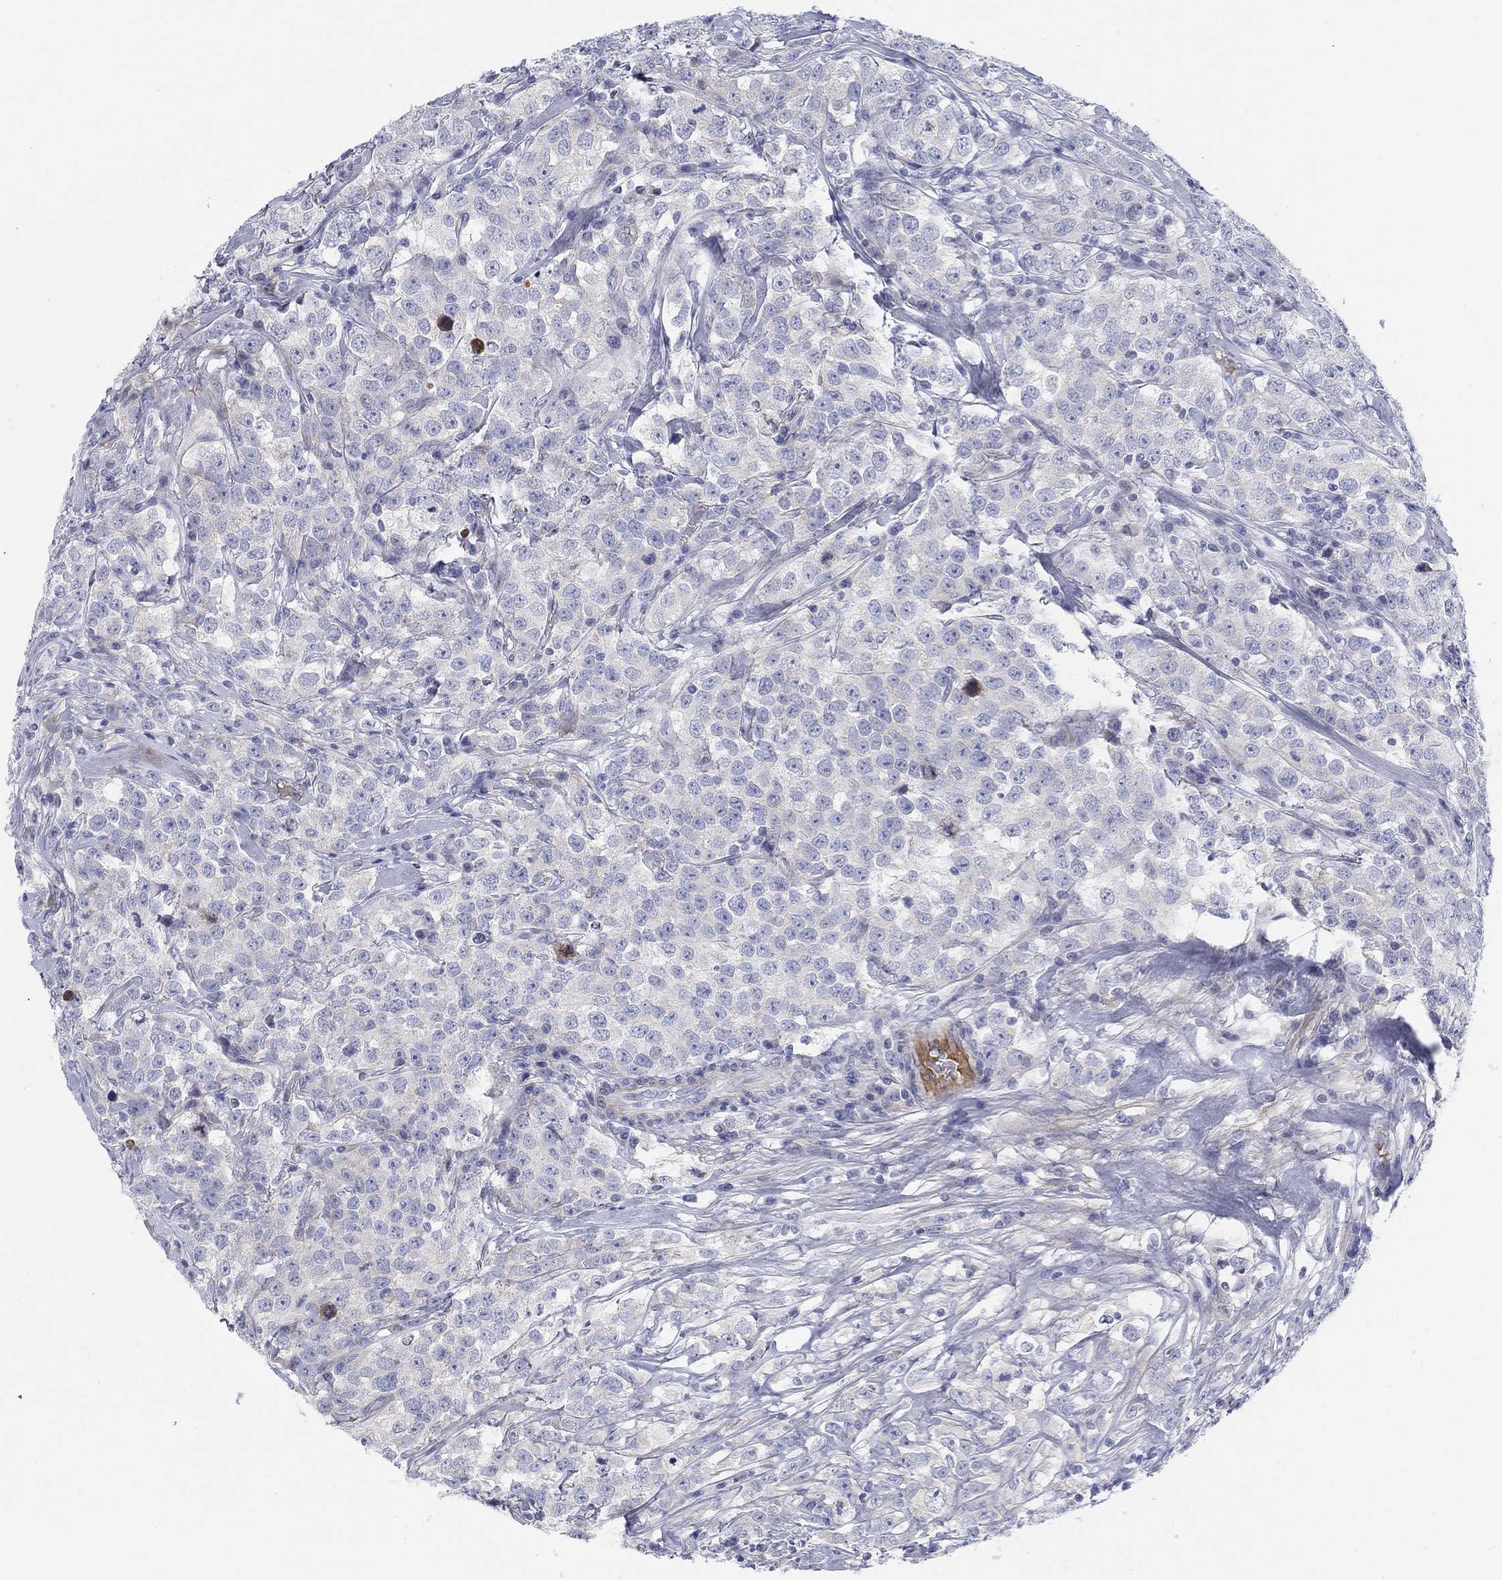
{"staining": {"intensity": "negative", "quantity": "none", "location": "none"}, "tissue": "testis cancer", "cell_type": "Tumor cells", "image_type": "cancer", "snomed": [{"axis": "morphology", "description": "Seminoma, NOS"}, {"axis": "topography", "description": "Testis"}], "caption": "Tumor cells are negative for brown protein staining in seminoma (testis).", "gene": "HEATR4", "patient": {"sex": "male", "age": 59}}